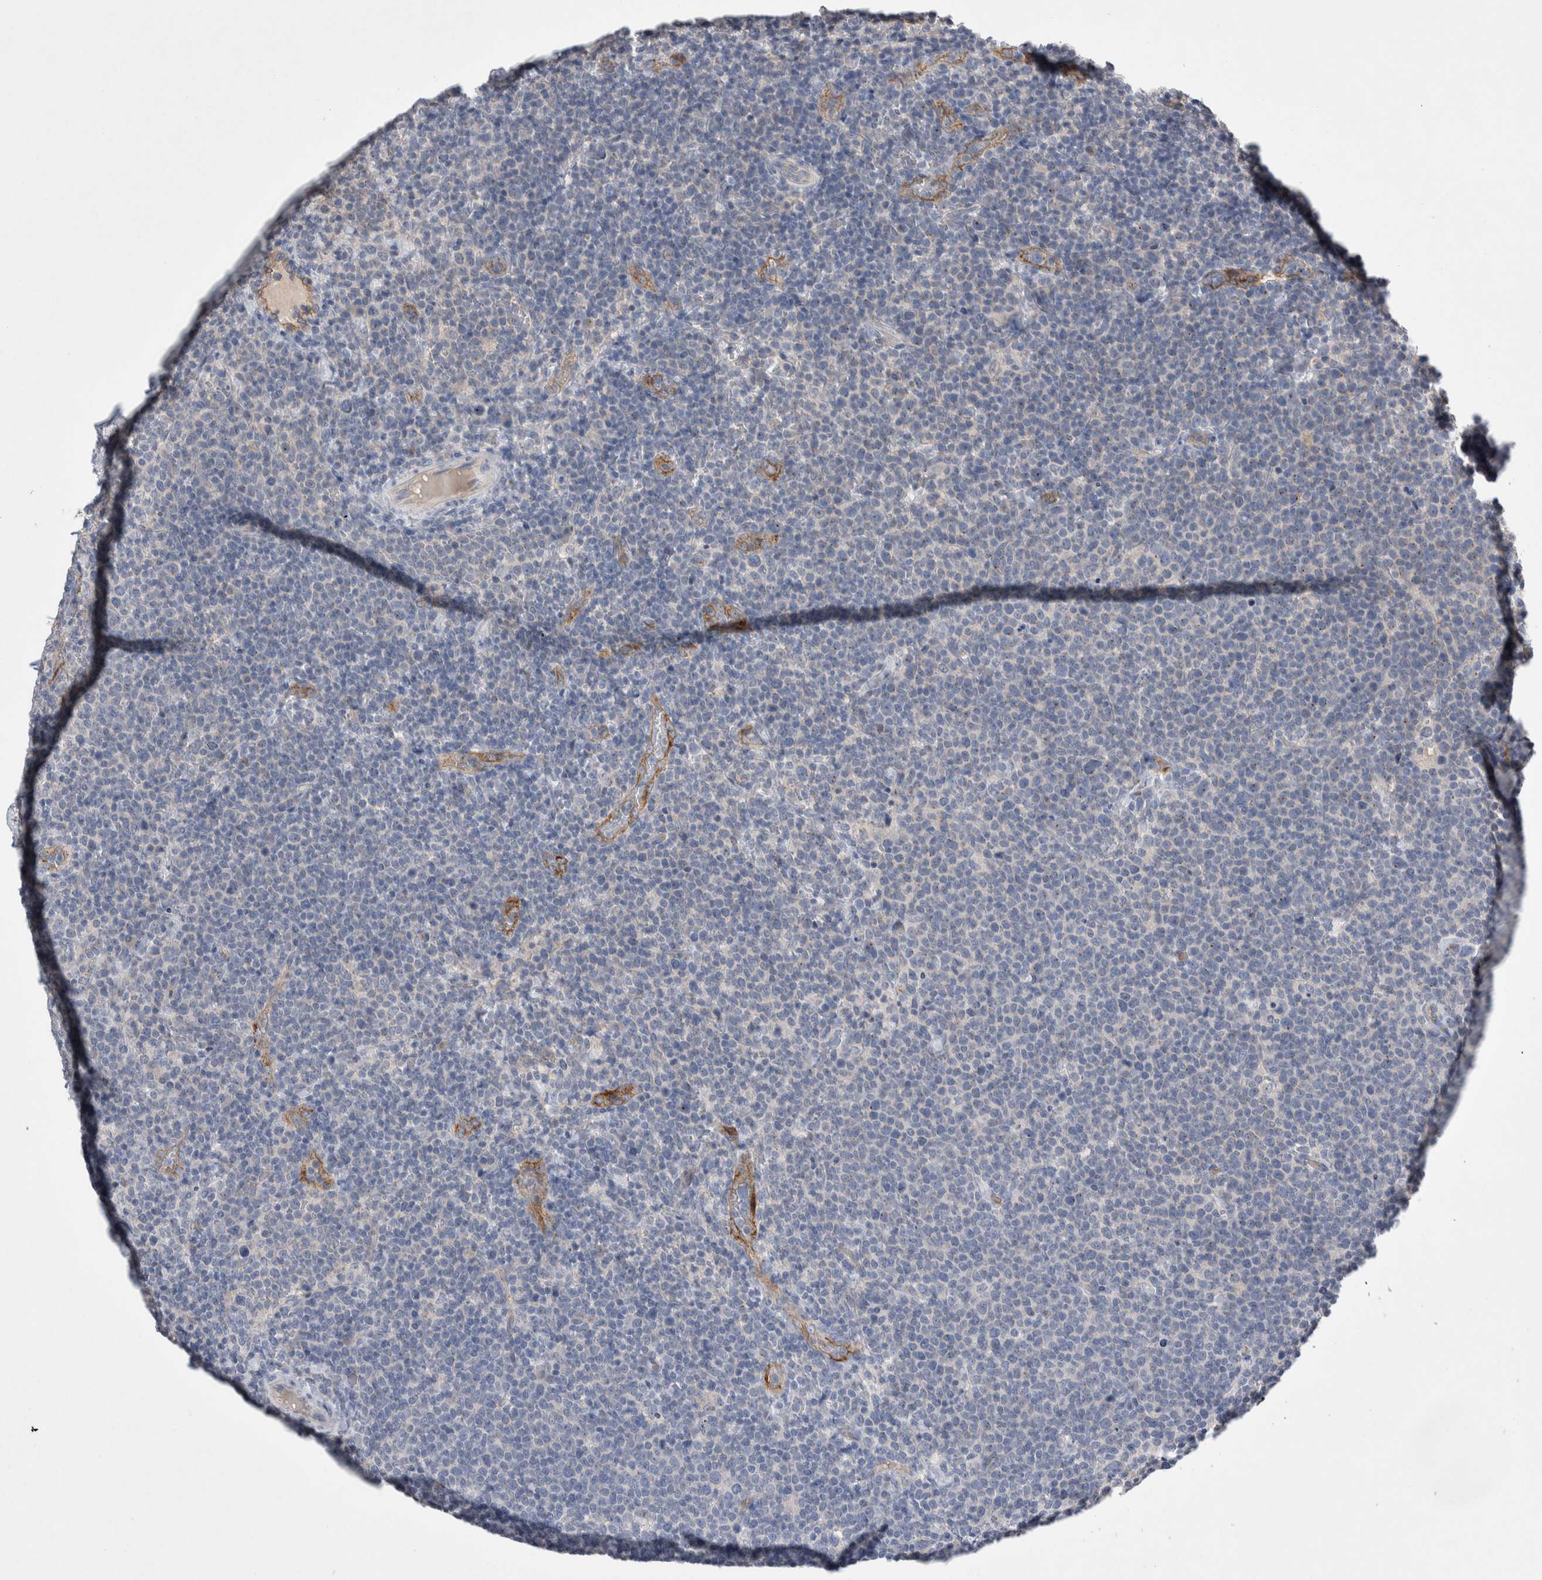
{"staining": {"intensity": "negative", "quantity": "none", "location": "none"}, "tissue": "lymphoma", "cell_type": "Tumor cells", "image_type": "cancer", "snomed": [{"axis": "morphology", "description": "Malignant lymphoma, non-Hodgkin's type, High grade"}, {"axis": "topography", "description": "Lymph node"}], "caption": "Immunohistochemical staining of human high-grade malignant lymphoma, non-Hodgkin's type reveals no significant positivity in tumor cells. The staining was performed using DAB to visualize the protein expression in brown, while the nuclei were stained in blue with hematoxylin (Magnification: 20x).", "gene": "CEP131", "patient": {"sex": "male", "age": 61}}